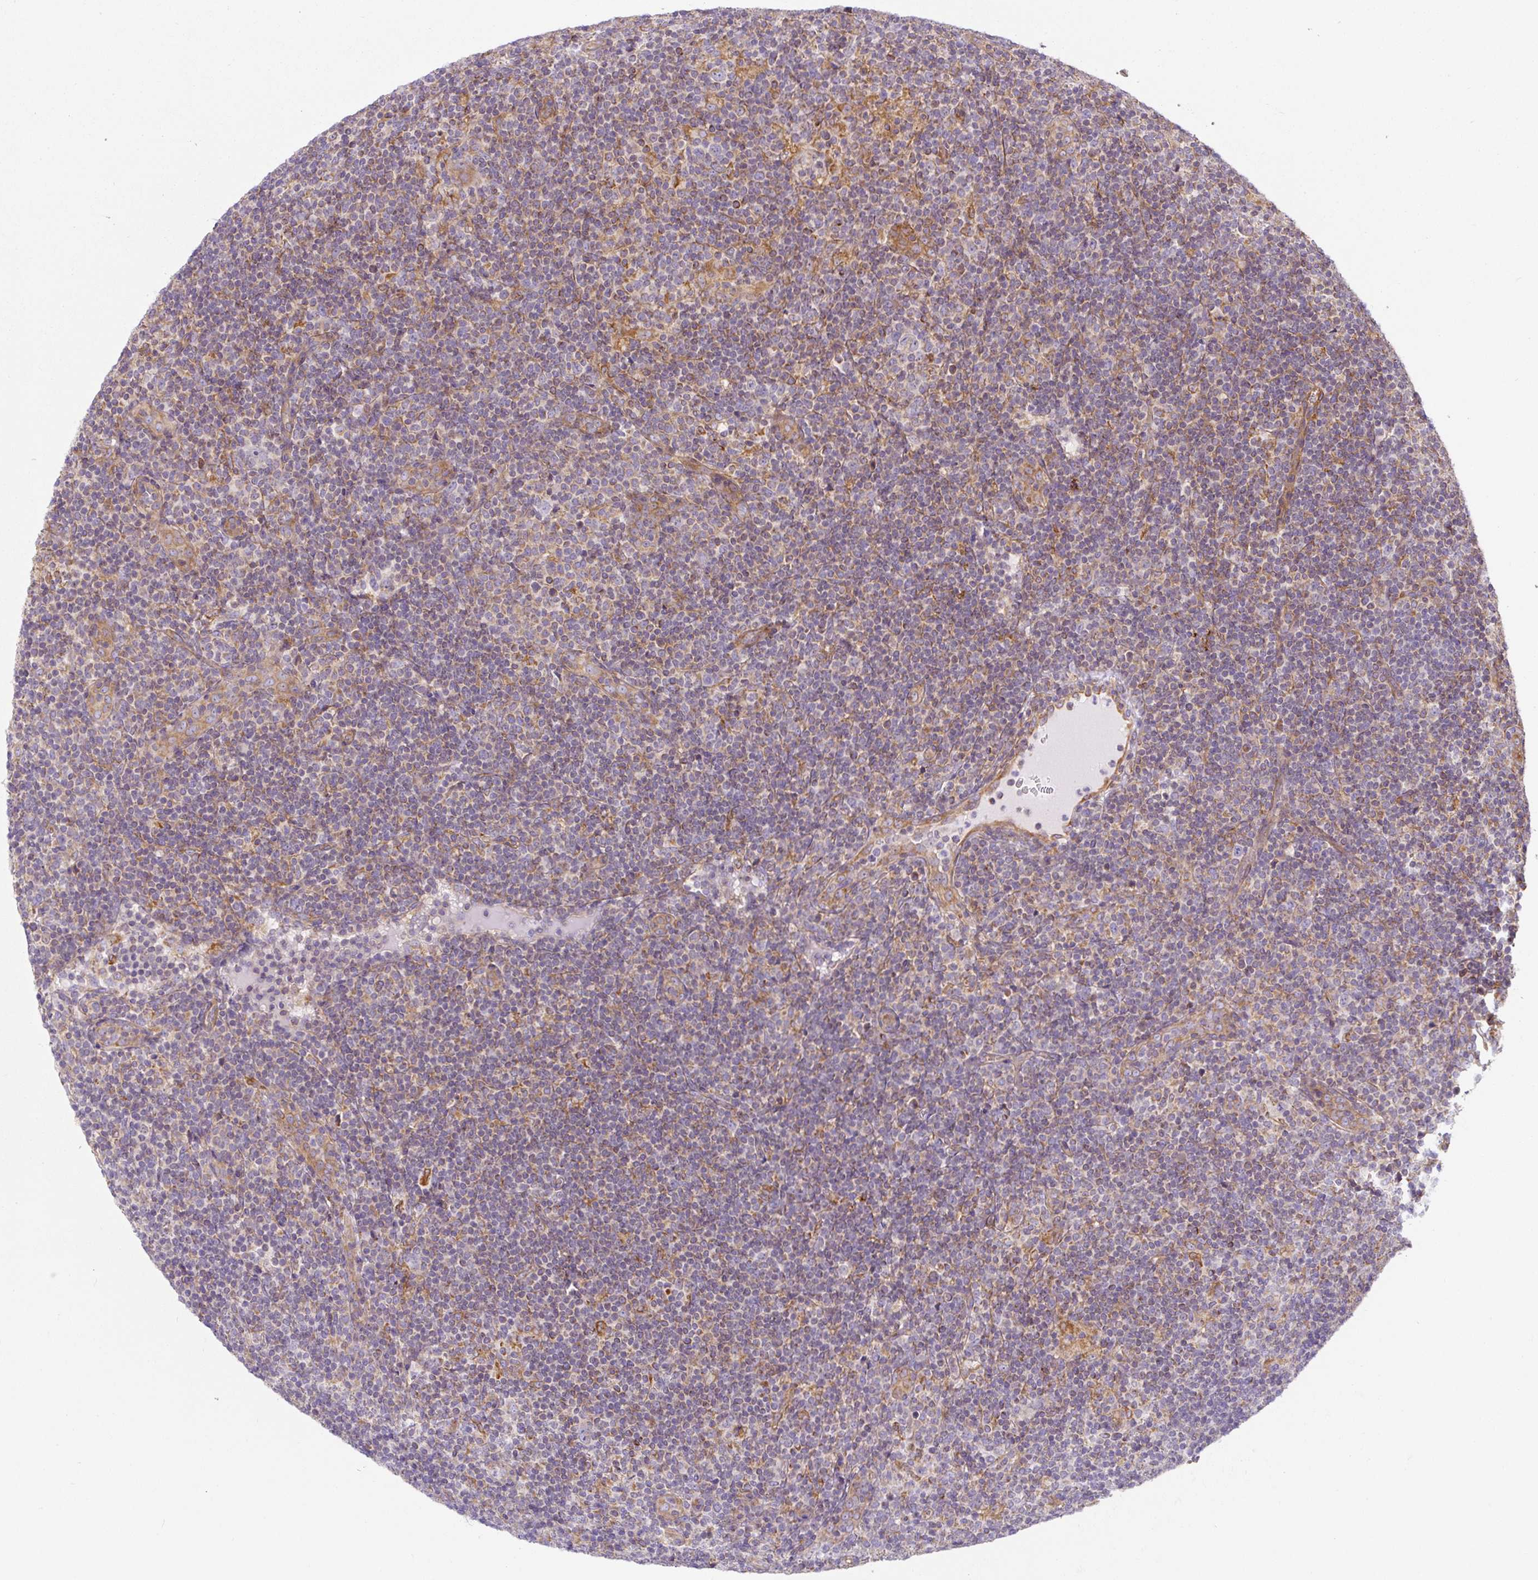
{"staining": {"intensity": "negative", "quantity": "none", "location": "none"}, "tissue": "lymphoma", "cell_type": "Tumor cells", "image_type": "cancer", "snomed": [{"axis": "morphology", "description": "Hodgkin's disease, NOS"}, {"axis": "topography", "description": "Lymph node"}], "caption": "Immunohistochemistry (IHC) histopathology image of neoplastic tissue: human Hodgkin's disease stained with DAB (3,3'-diaminobenzidine) shows no significant protein staining in tumor cells.", "gene": "ERAP2", "patient": {"sex": "female", "age": 57}}